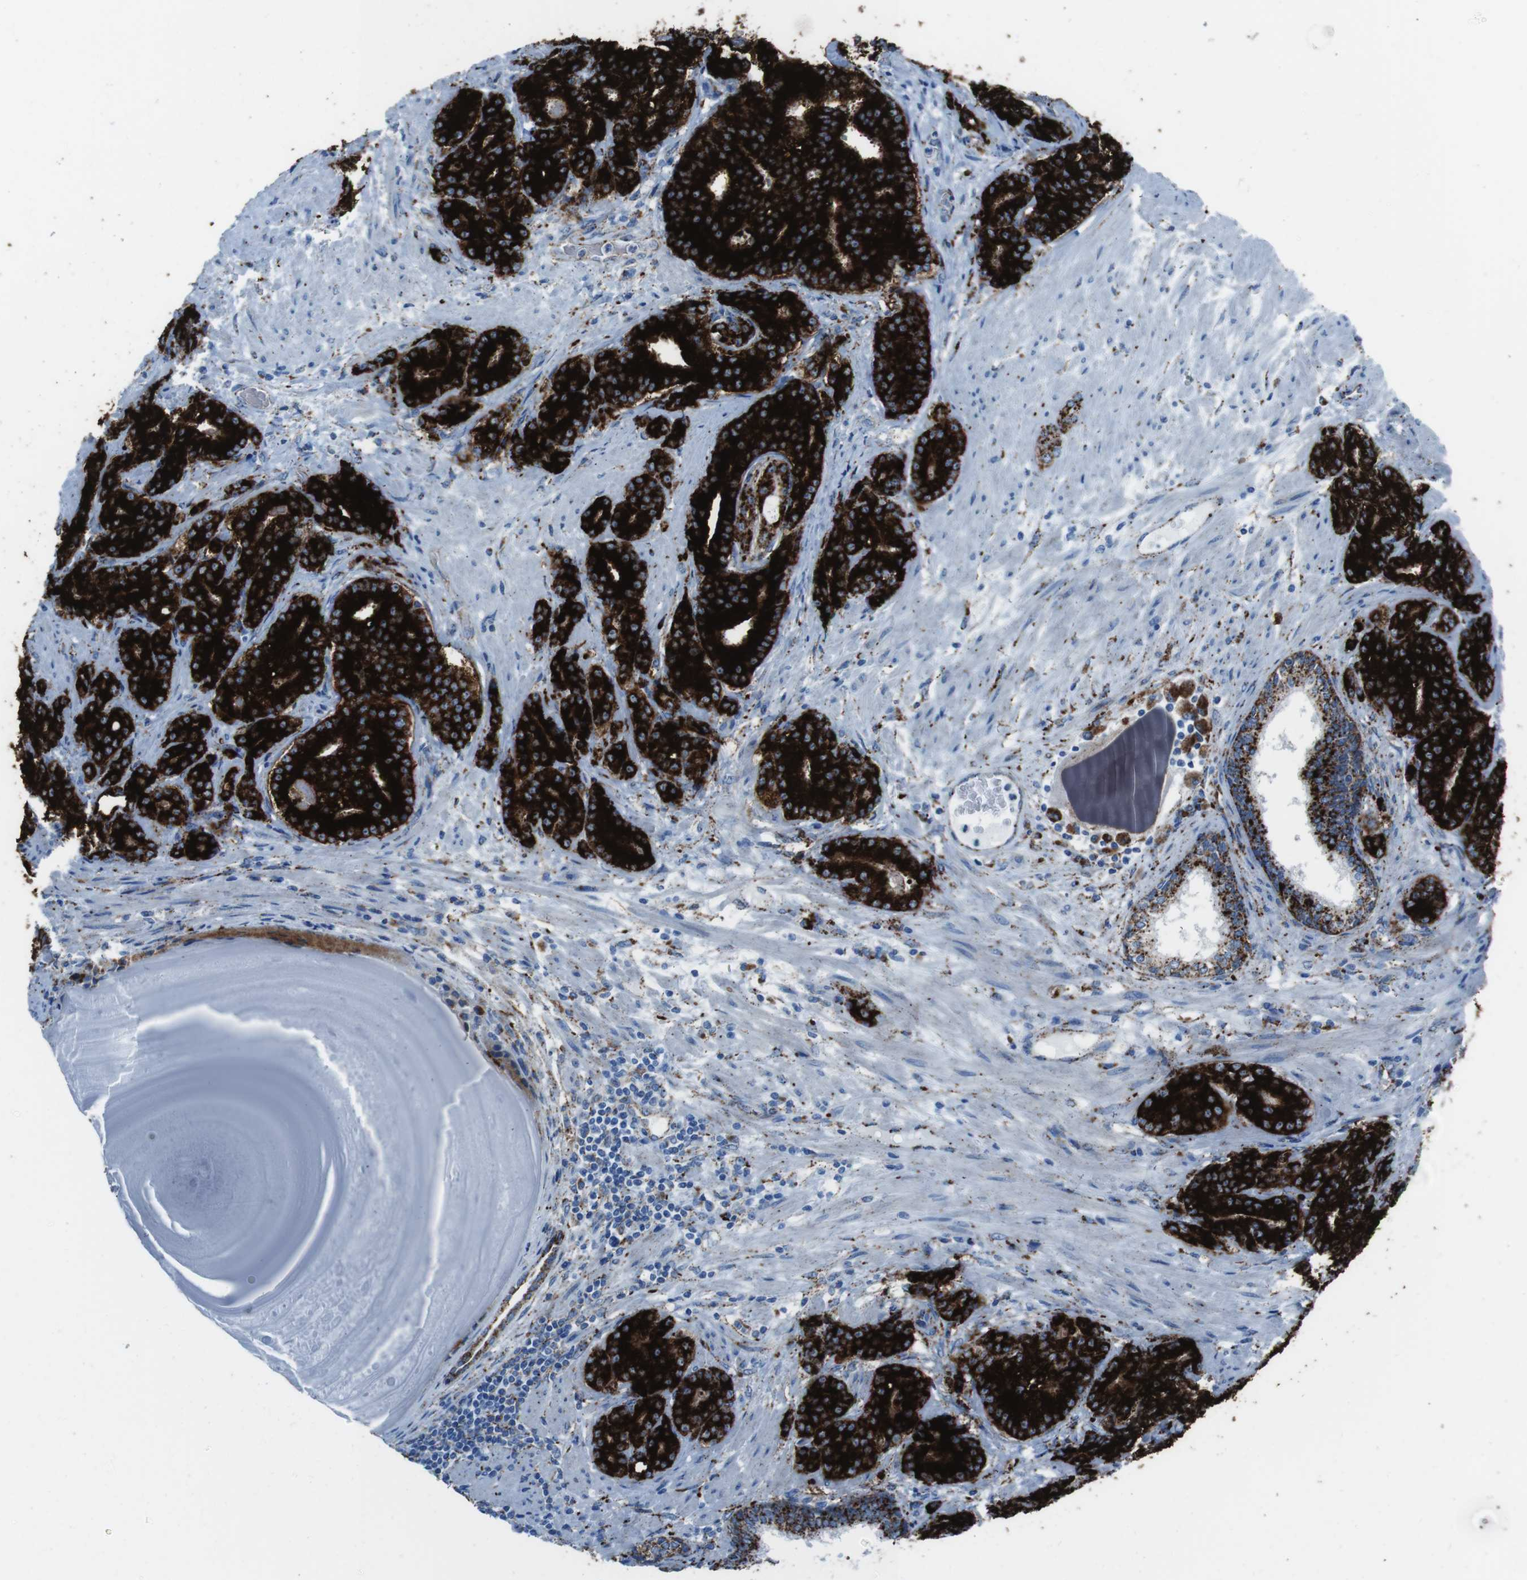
{"staining": {"intensity": "strong", "quantity": ">75%", "location": "cytoplasmic/membranous"}, "tissue": "prostate cancer", "cell_type": "Tumor cells", "image_type": "cancer", "snomed": [{"axis": "morphology", "description": "Adenocarcinoma, High grade"}, {"axis": "topography", "description": "Prostate"}], "caption": "Brown immunohistochemical staining in human high-grade adenocarcinoma (prostate) shows strong cytoplasmic/membranous positivity in about >75% of tumor cells.", "gene": "SCARB2", "patient": {"sex": "male", "age": 61}}